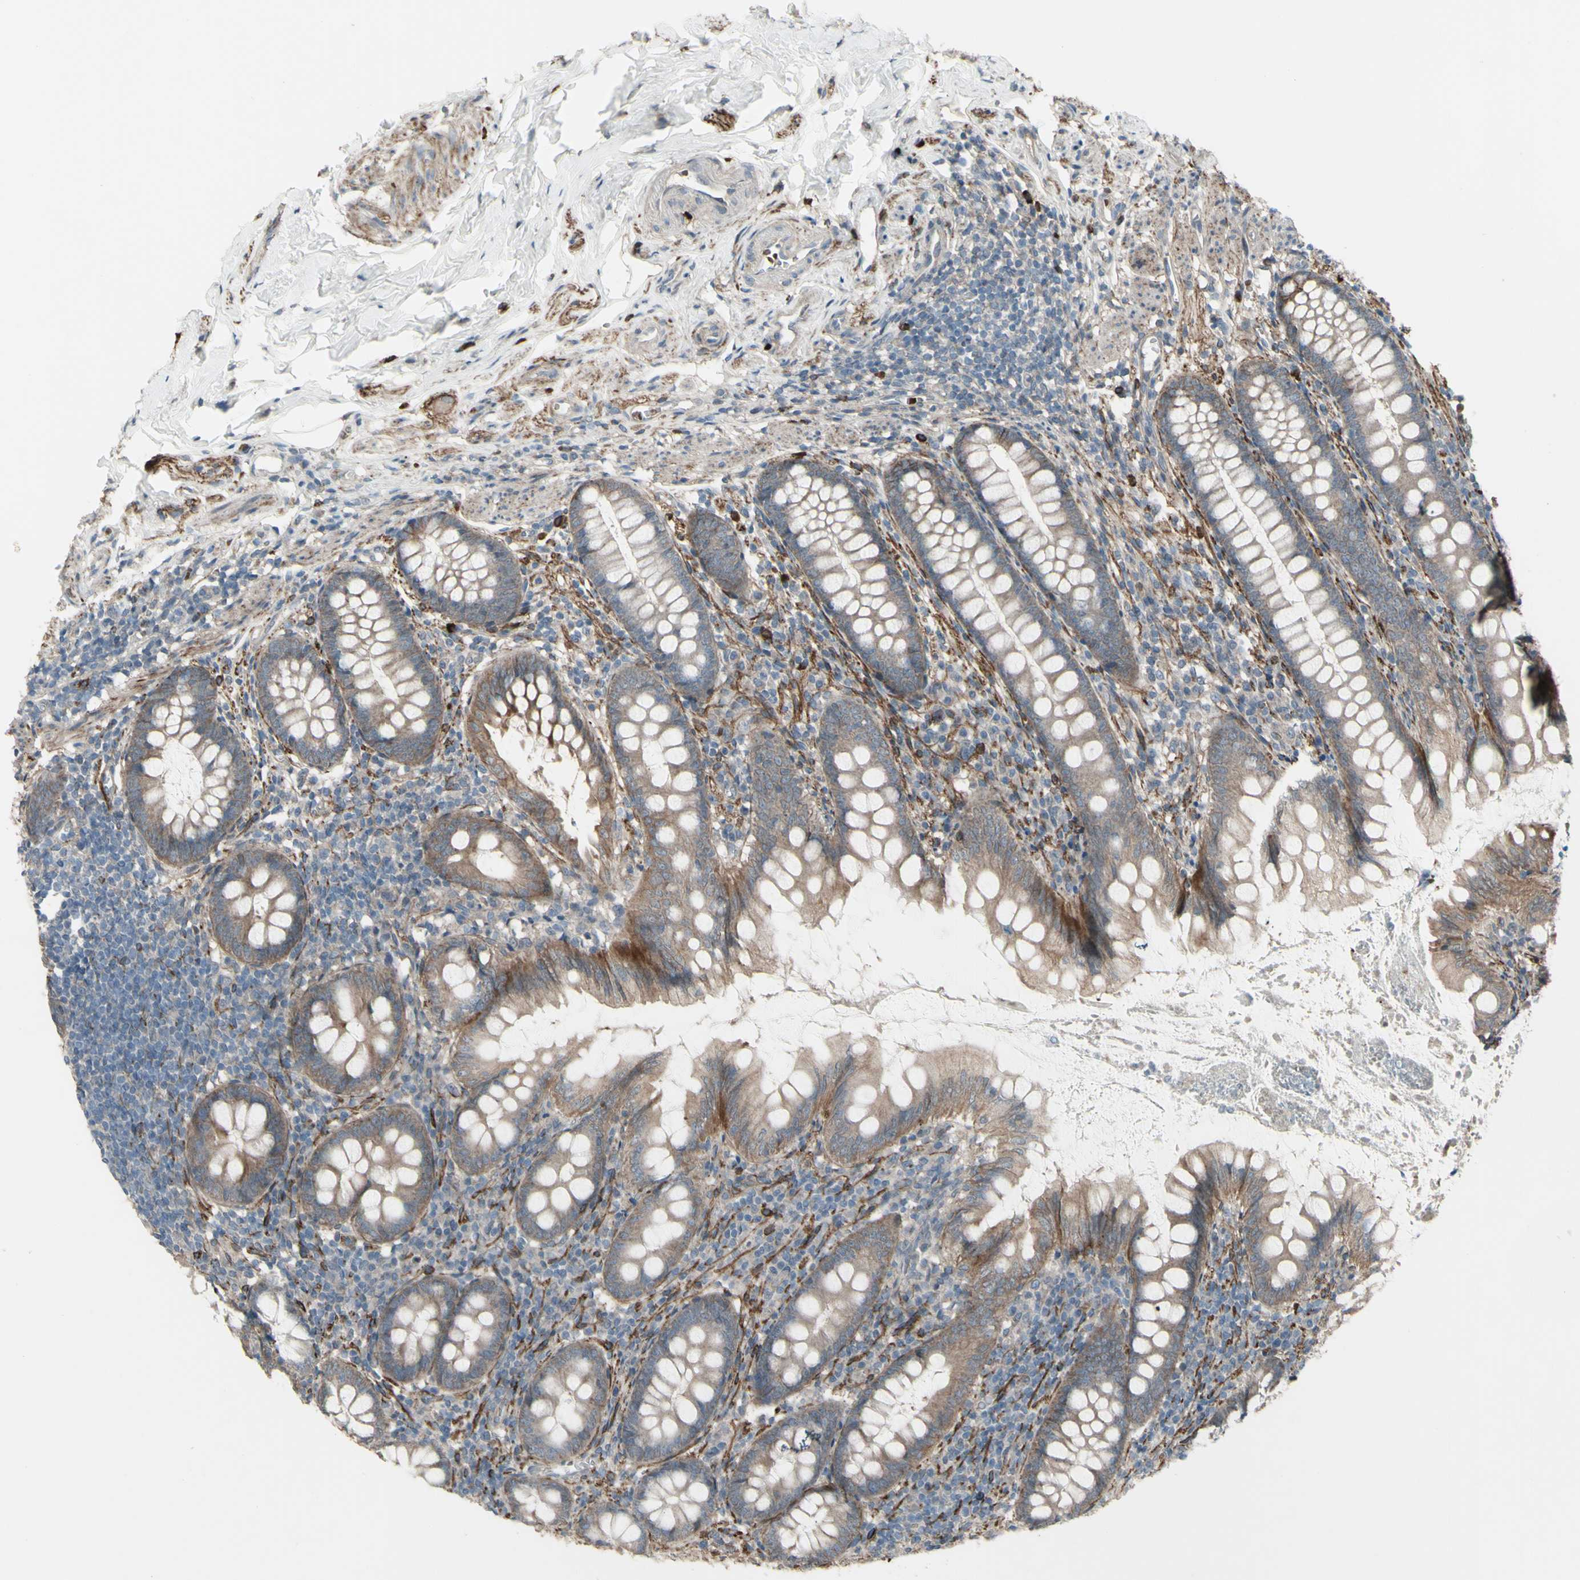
{"staining": {"intensity": "moderate", "quantity": "<25%", "location": "cytoplasmic/membranous"}, "tissue": "appendix", "cell_type": "Glandular cells", "image_type": "normal", "snomed": [{"axis": "morphology", "description": "Normal tissue, NOS"}, {"axis": "topography", "description": "Appendix"}], "caption": "Immunohistochemistry staining of benign appendix, which exhibits low levels of moderate cytoplasmic/membranous expression in approximately <25% of glandular cells indicating moderate cytoplasmic/membranous protein staining. The staining was performed using DAB (3,3'-diaminobenzidine) (brown) for protein detection and nuclei were counterstained in hematoxylin (blue).", "gene": "GRAMD1B", "patient": {"sex": "female", "age": 77}}